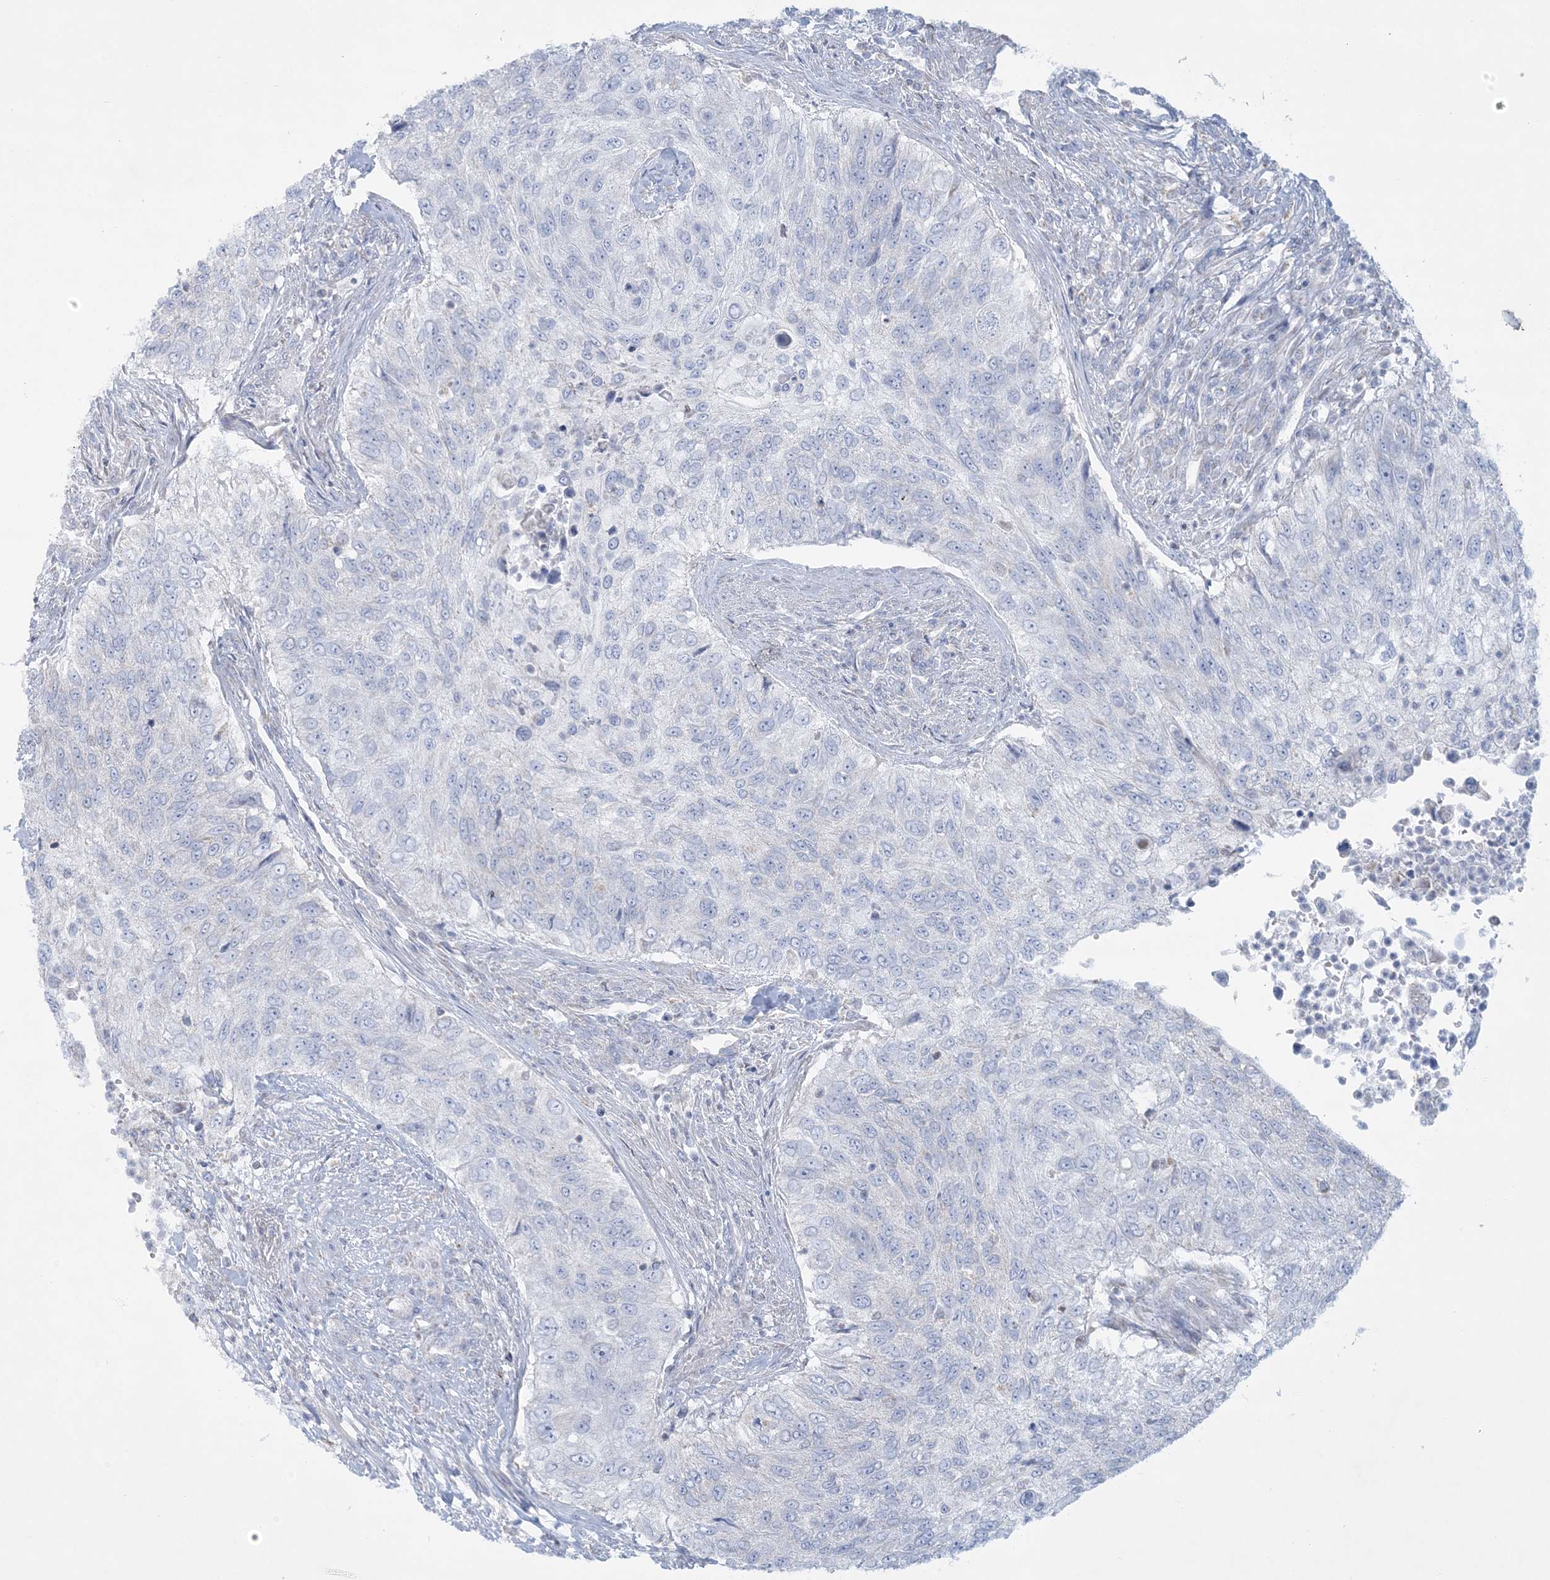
{"staining": {"intensity": "negative", "quantity": "none", "location": "none"}, "tissue": "urothelial cancer", "cell_type": "Tumor cells", "image_type": "cancer", "snomed": [{"axis": "morphology", "description": "Urothelial carcinoma, High grade"}, {"axis": "topography", "description": "Urinary bladder"}], "caption": "Urothelial cancer was stained to show a protein in brown. There is no significant expression in tumor cells. The staining is performed using DAB brown chromogen with nuclei counter-stained in using hematoxylin.", "gene": "TBC1D7", "patient": {"sex": "female", "age": 60}}